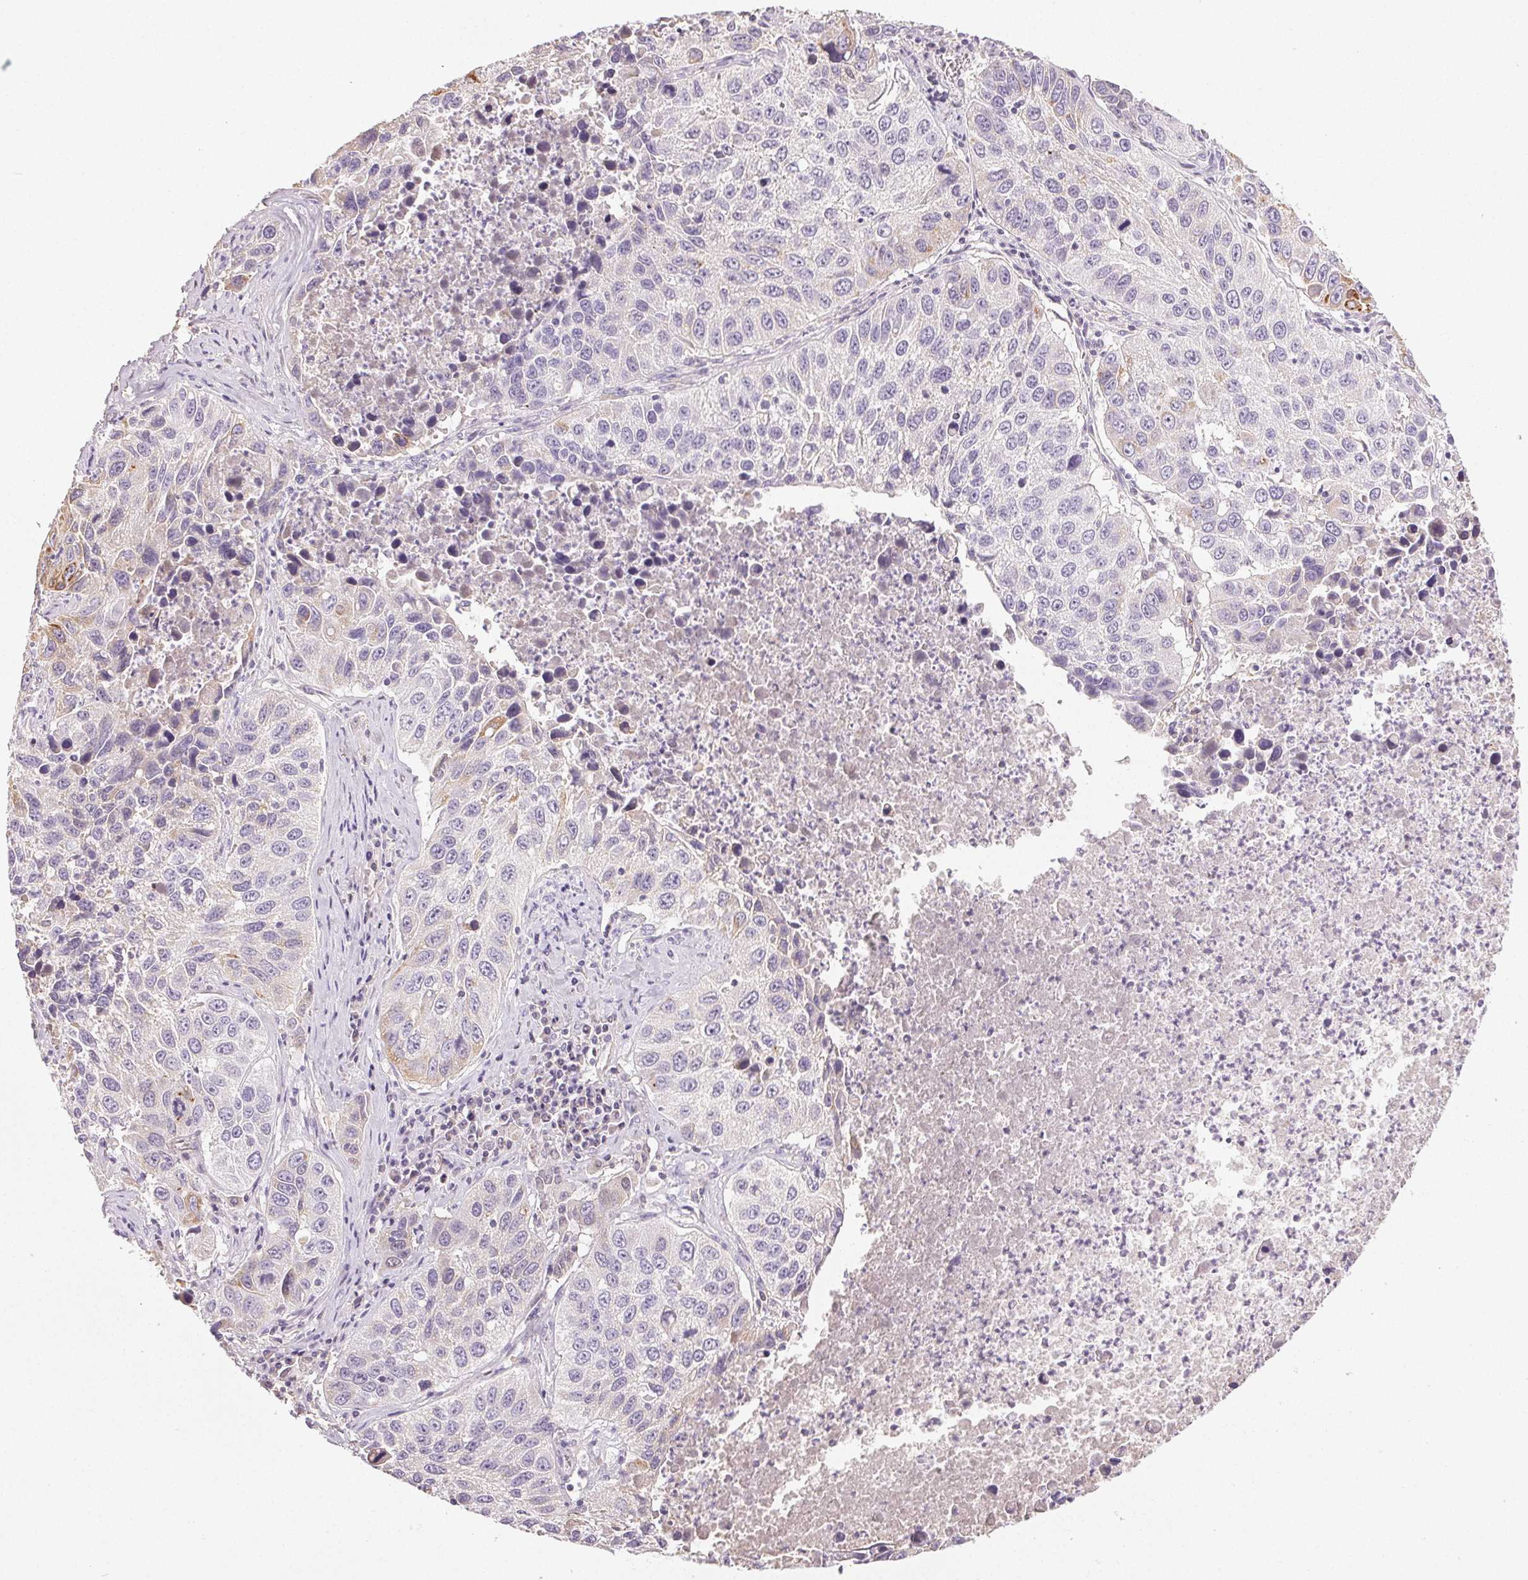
{"staining": {"intensity": "negative", "quantity": "none", "location": "none"}, "tissue": "lung cancer", "cell_type": "Tumor cells", "image_type": "cancer", "snomed": [{"axis": "morphology", "description": "Squamous cell carcinoma, NOS"}, {"axis": "topography", "description": "Lung"}], "caption": "Tumor cells show no significant positivity in lung cancer (squamous cell carcinoma).", "gene": "COL7A1", "patient": {"sex": "female", "age": 61}}